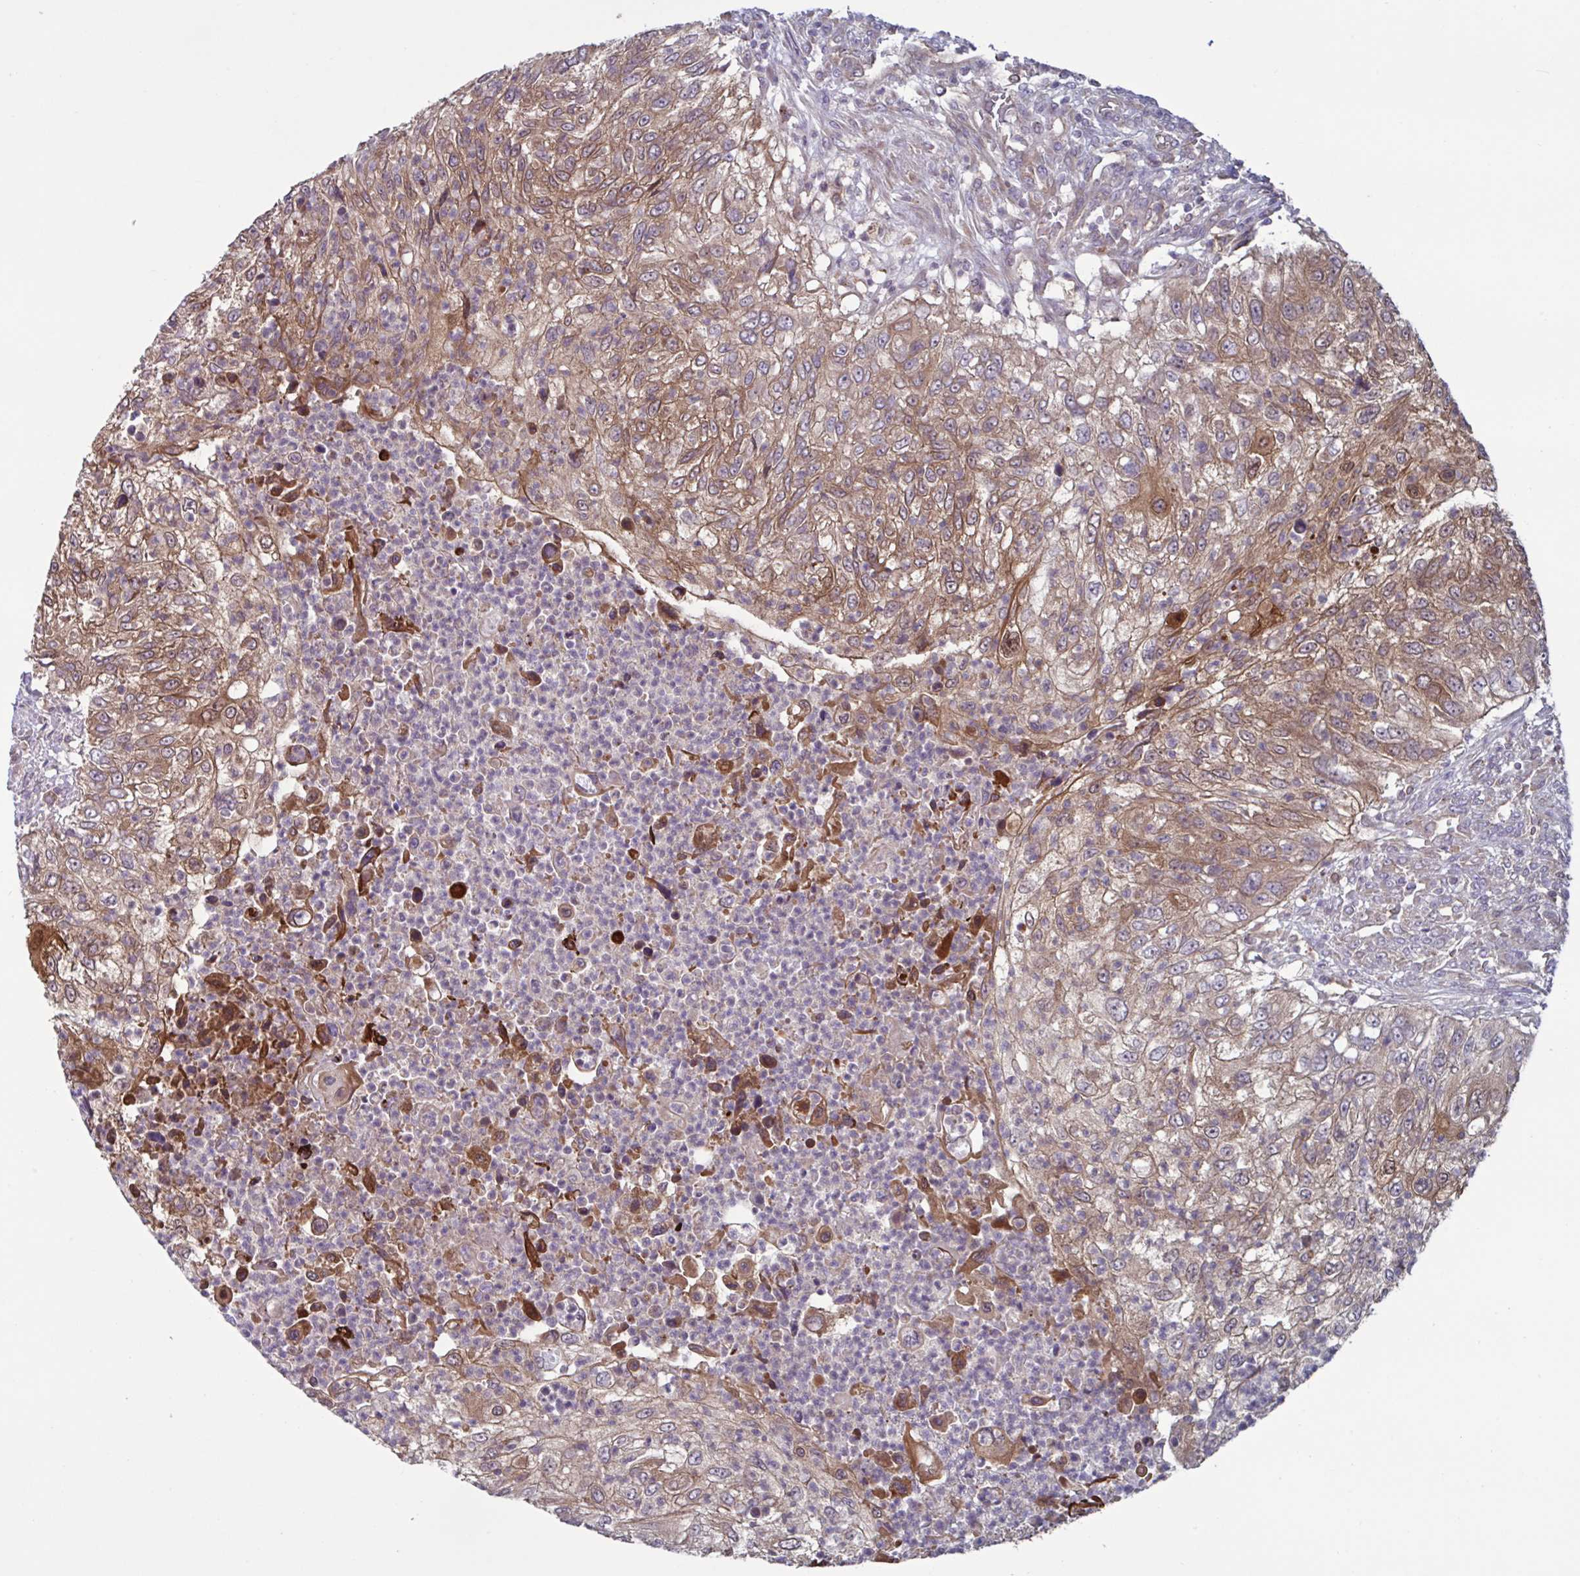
{"staining": {"intensity": "moderate", "quantity": ">75%", "location": "cytoplasmic/membranous,nuclear"}, "tissue": "urothelial cancer", "cell_type": "Tumor cells", "image_type": "cancer", "snomed": [{"axis": "morphology", "description": "Urothelial carcinoma, High grade"}, {"axis": "topography", "description": "Urinary bladder"}], "caption": "Immunohistochemistry micrograph of neoplastic tissue: urothelial carcinoma (high-grade) stained using IHC reveals medium levels of moderate protein expression localized specifically in the cytoplasmic/membranous and nuclear of tumor cells, appearing as a cytoplasmic/membranous and nuclear brown color.", "gene": "GLTP", "patient": {"sex": "female", "age": 60}}